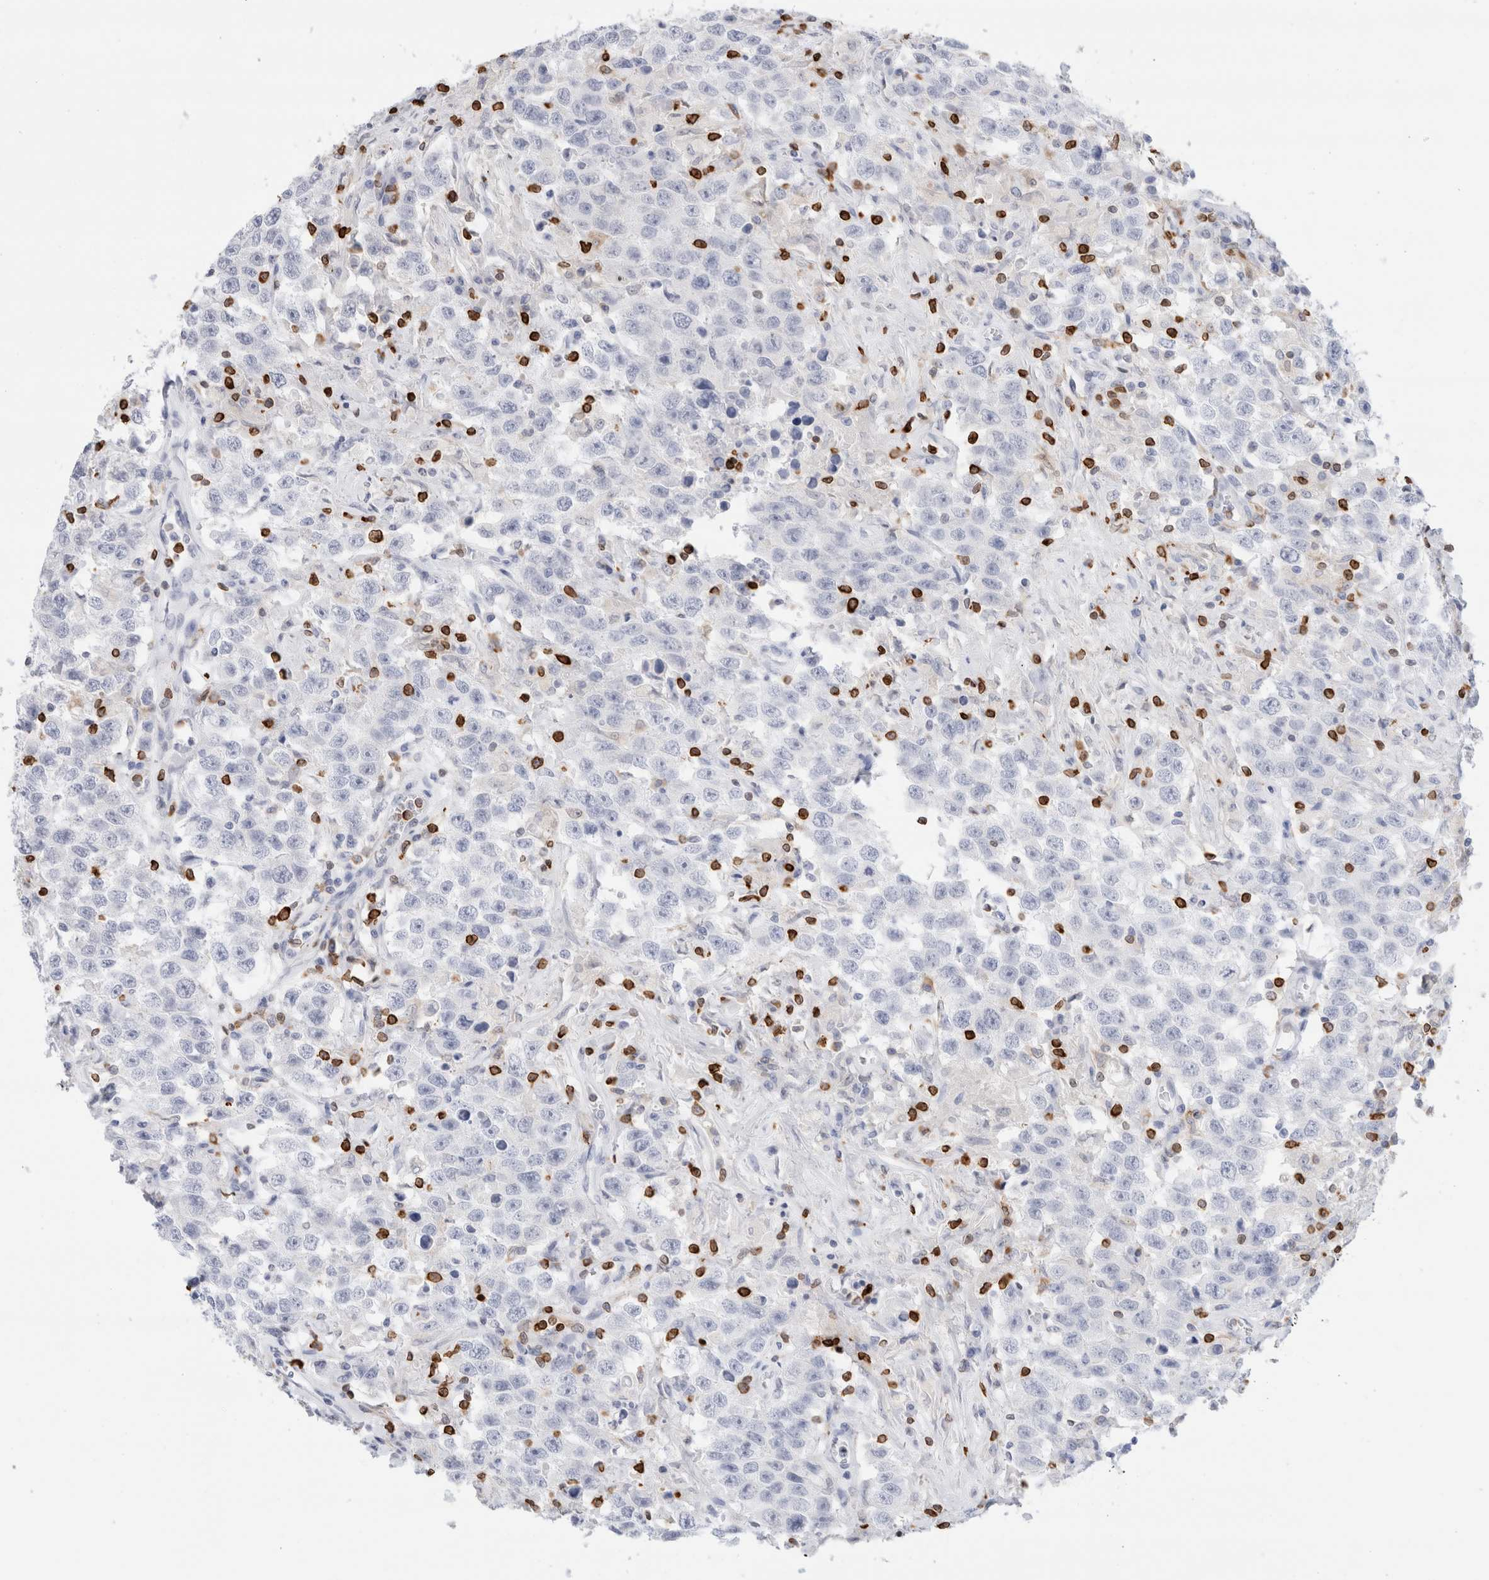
{"staining": {"intensity": "negative", "quantity": "none", "location": "none"}, "tissue": "testis cancer", "cell_type": "Tumor cells", "image_type": "cancer", "snomed": [{"axis": "morphology", "description": "Seminoma, NOS"}, {"axis": "topography", "description": "Testis"}], "caption": "Immunohistochemistry histopathology image of neoplastic tissue: testis seminoma stained with DAB (3,3'-diaminobenzidine) demonstrates no significant protein staining in tumor cells.", "gene": "ALOX5AP", "patient": {"sex": "male", "age": 41}}